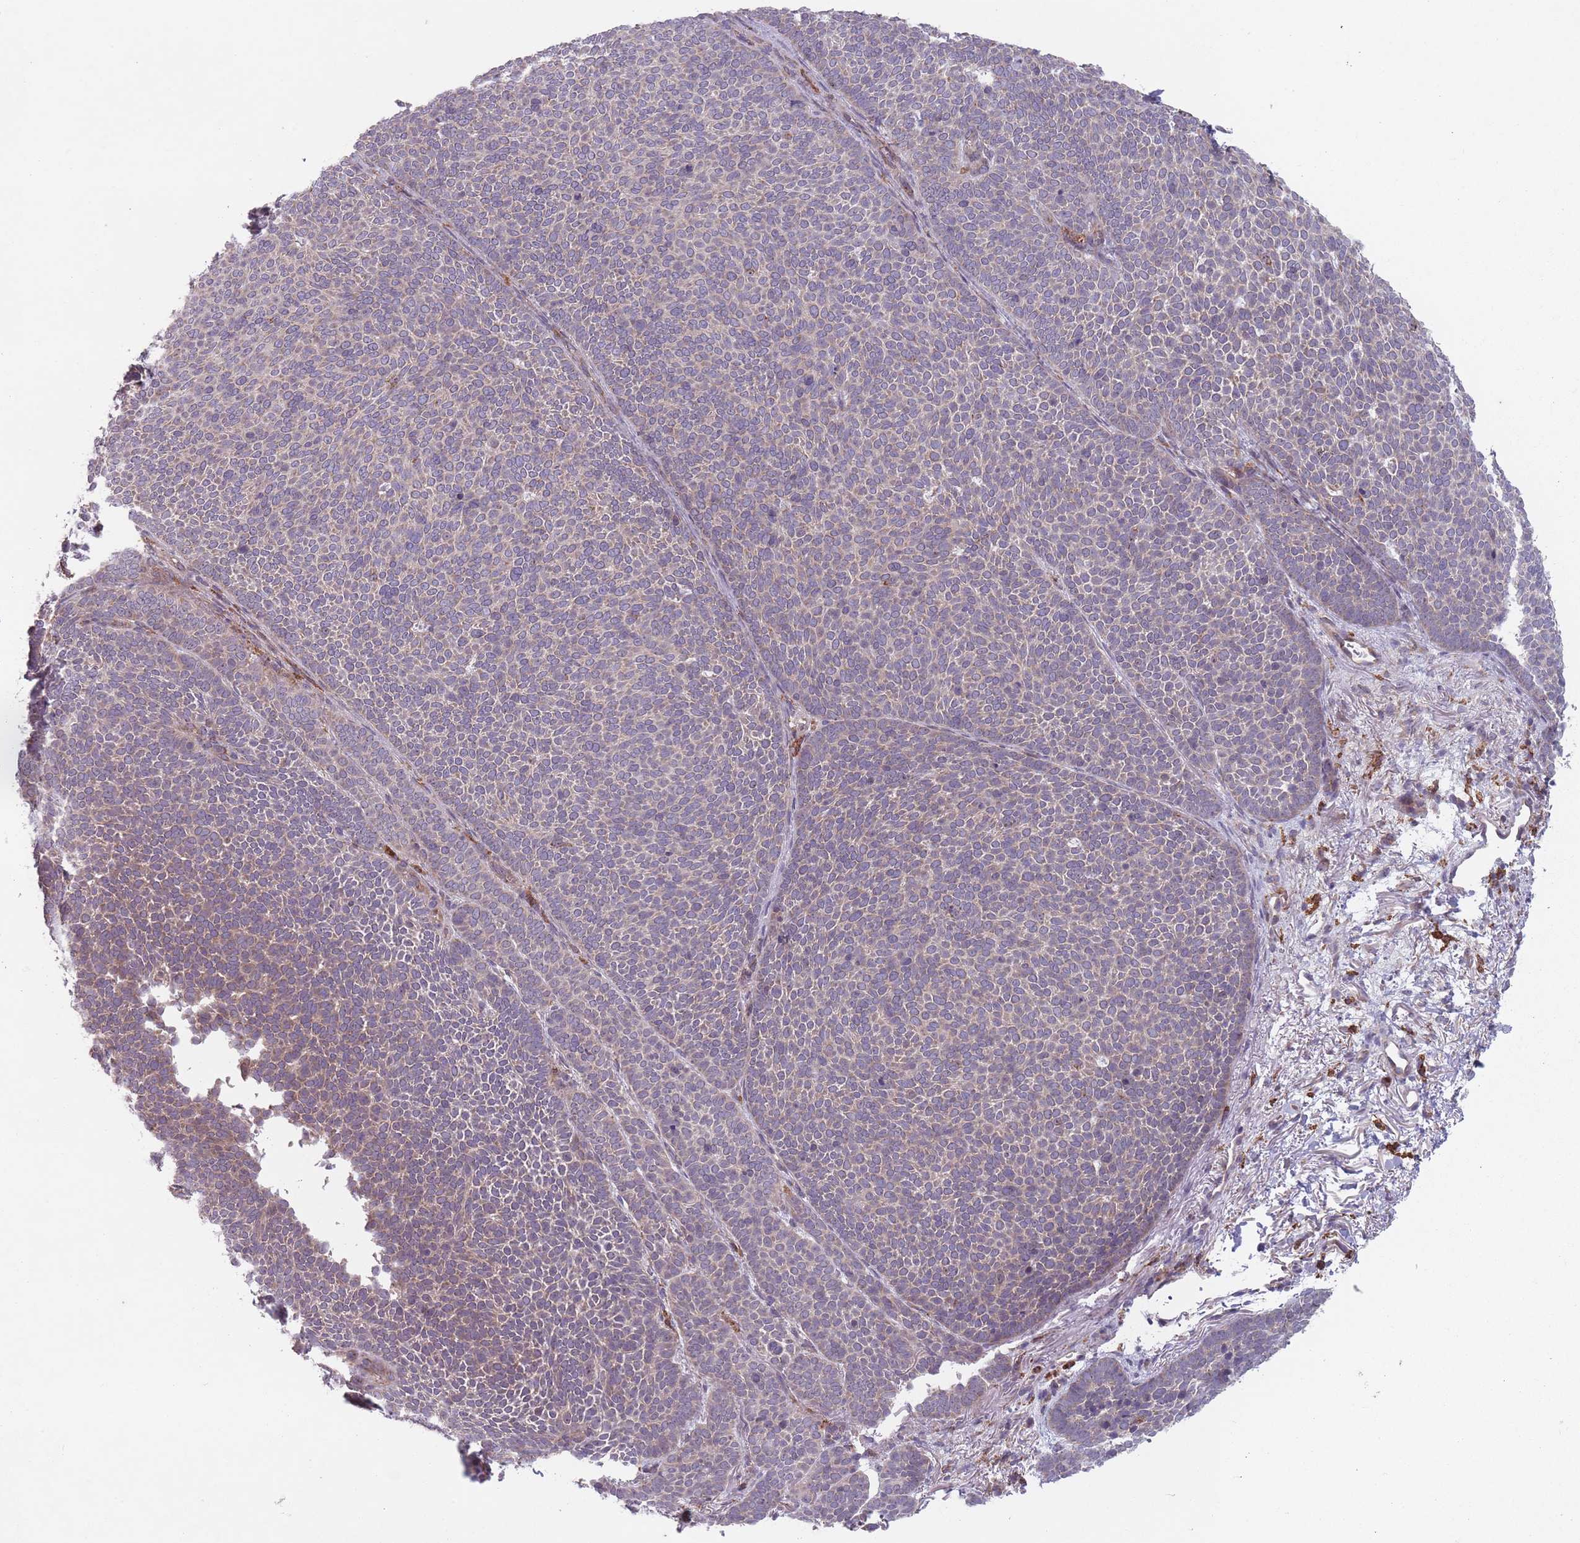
{"staining": {"intensity": "negative", "quantity": "none", "location": "none"}, "tissue": "skin cancer", "cell_type": "Tumor cells", "image_type": "cancer", "snomed": [{"axis": "morphology", "description": "Basal cell carcinoma"}, {"axis": "topography", "description": "Skin"}], "caption": "Histopathology image shows no significant protein positivity in tumor cells of skin cancer (basal cell carcinoma). (Stains: DAB immunohistochemistry (IHC) with hematoxylin counter stain, Microscopy: brightfield microscopy at high magnification).", "gene": "OR10Q1", "patient": {"sex": "female", "age": 77}}